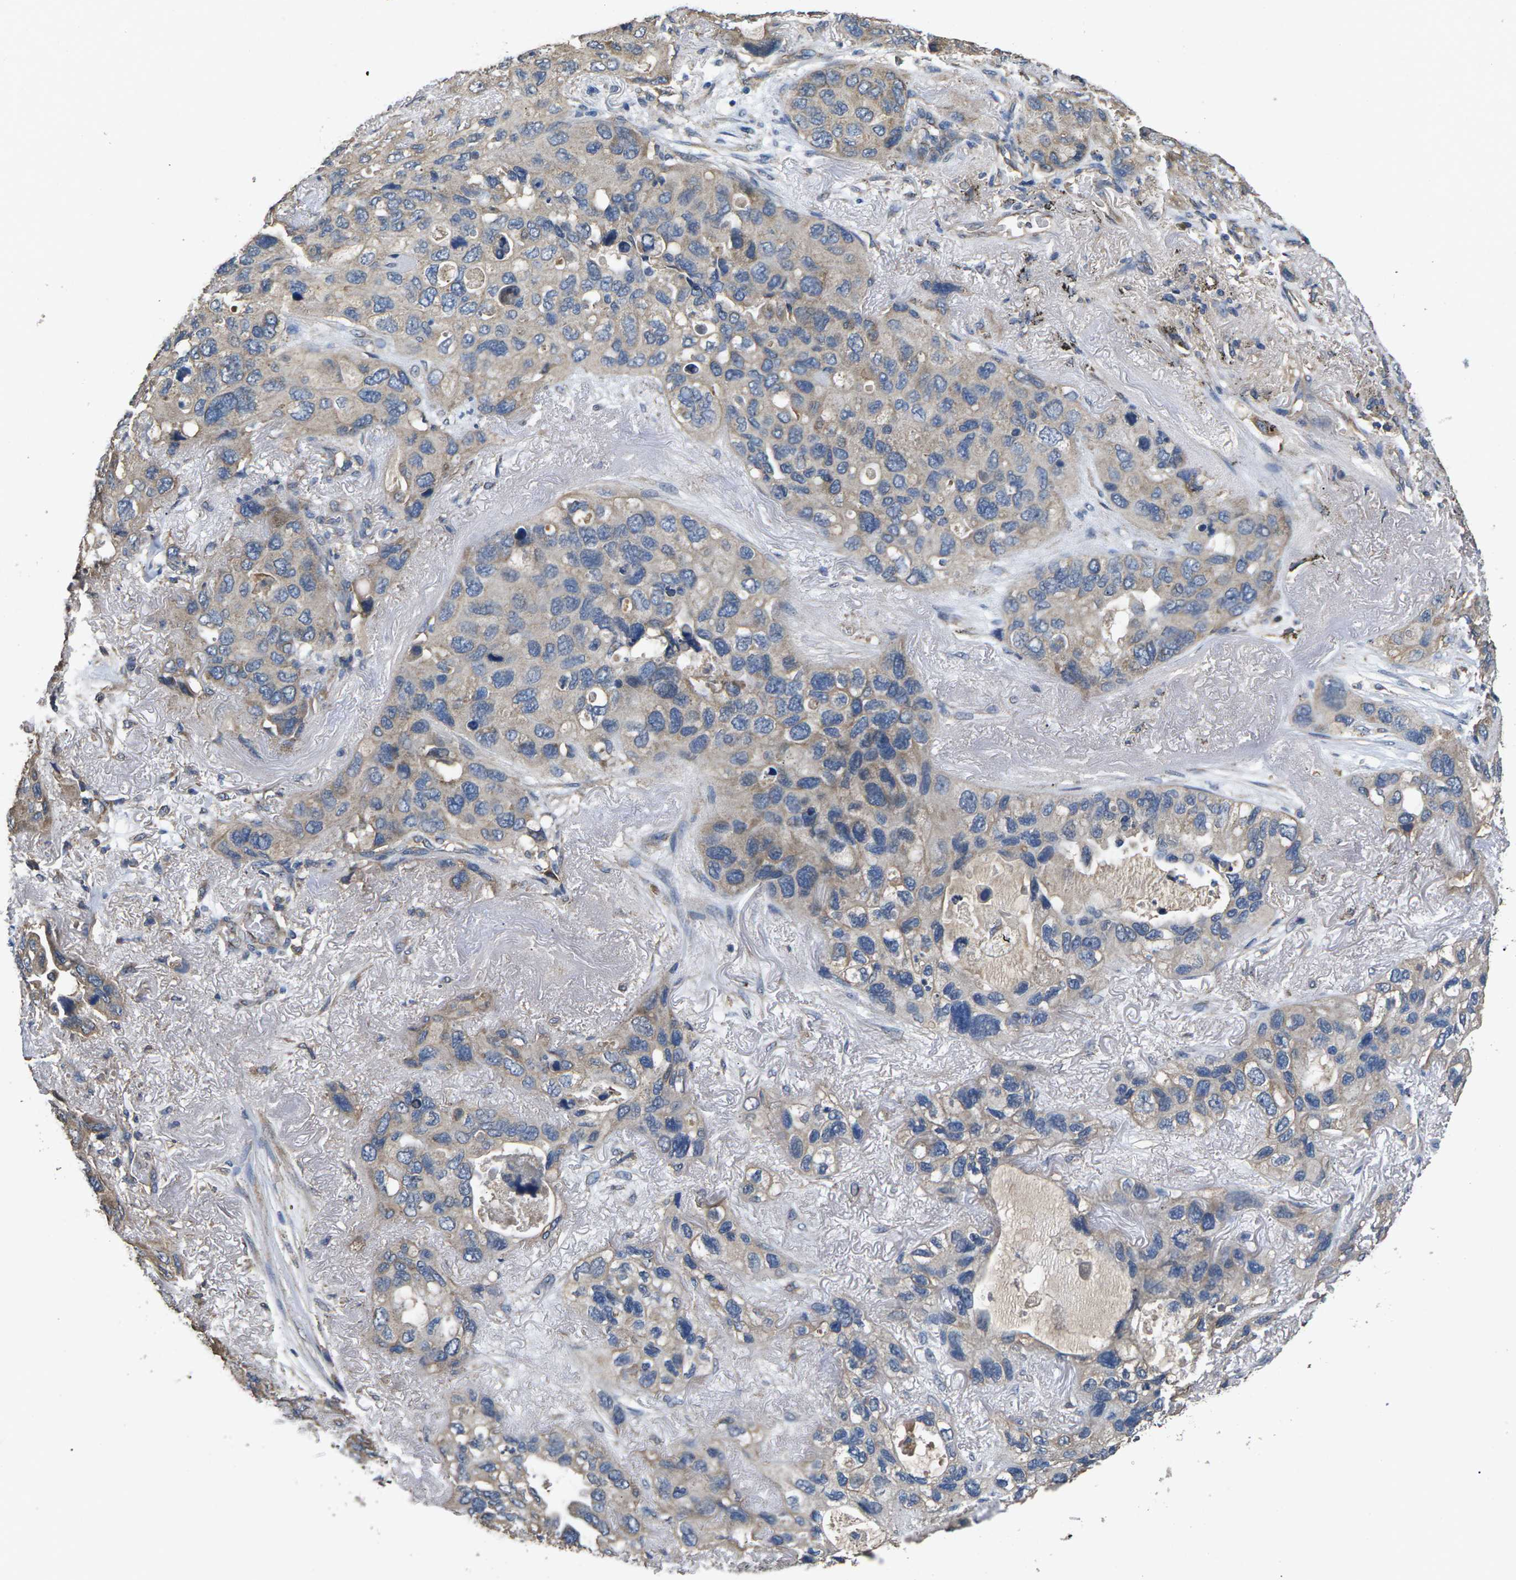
{"staining": {"intensity": "weak", "quantity": "<25%", "location": "cytoplasmic/membranous"}, "tissue": "lung cancer", "cell_type": "Tumor cells", "image_type": "cancer", "snomed": [{"axis": "morphology", "description": "Squamous cell carcinoma, NOS"}, {"axis": "topography", "description": "Lung"}], "caption": "Tumor cells are negative for protein expression in human lung cancer (squamous cell carcinoma).", "gene": "B4GAT1", "patient": {"sex": "female", "age": 73}}